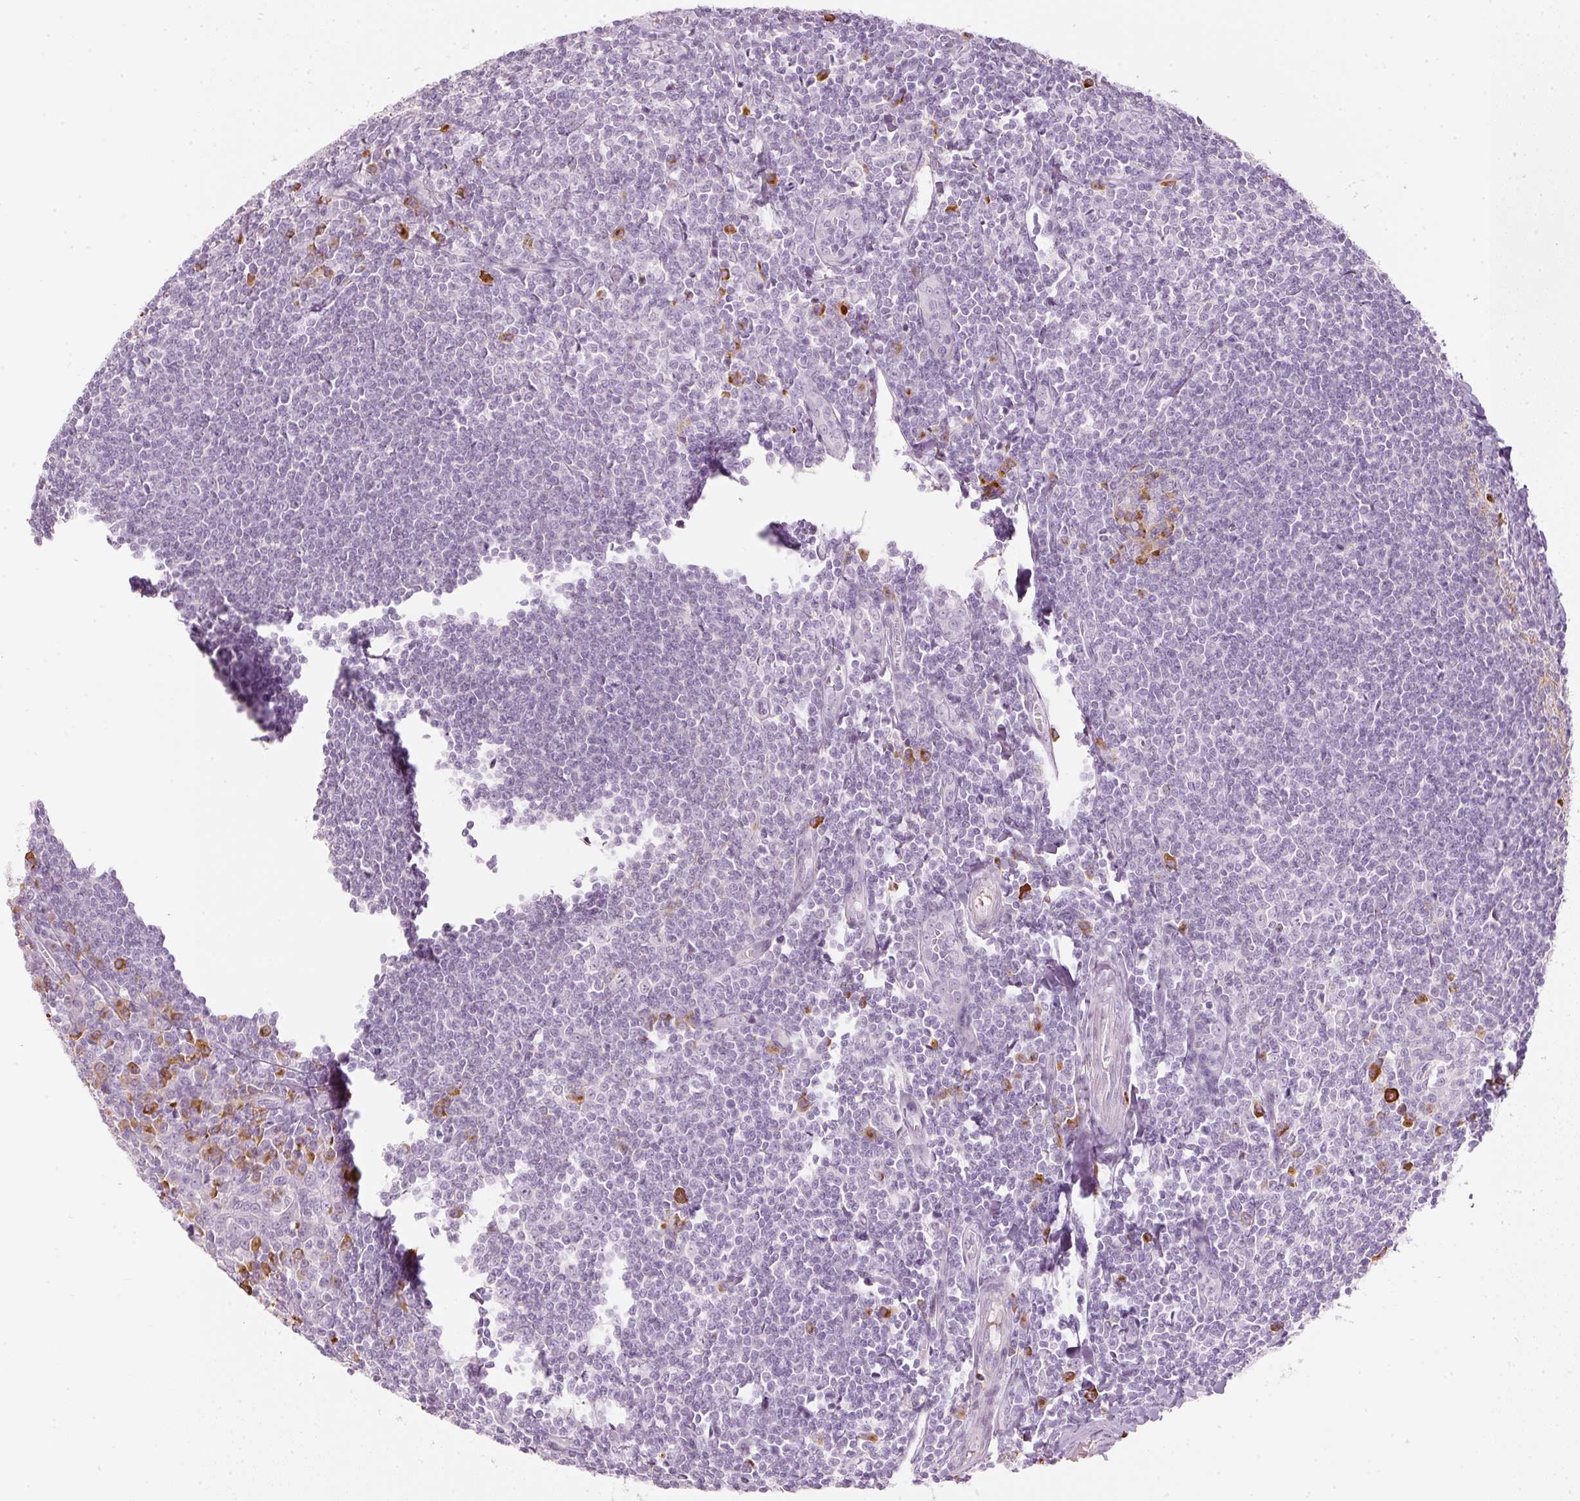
{"staining": {"intensity": "strong", "quantity": "<25%", "location": "cytoplasmic/membranous"}, "tissue": "tonsil", "cell_type": "Germinal center cells", "image_type": "normal", "snomed": [{"axis": "morphology", "description": "Normal tissue, NOS"}, {"axis": "topography", "description": "Tonsil"}], "caption": "Immunohistochemical staining of benign human tonsil displays <25% levels of strong cytoplasmic/membranous protein staining in approximately <25% of germinal center cells.", "gene": "VCAM1", "patient": {"sex": "male", "age": 27}}